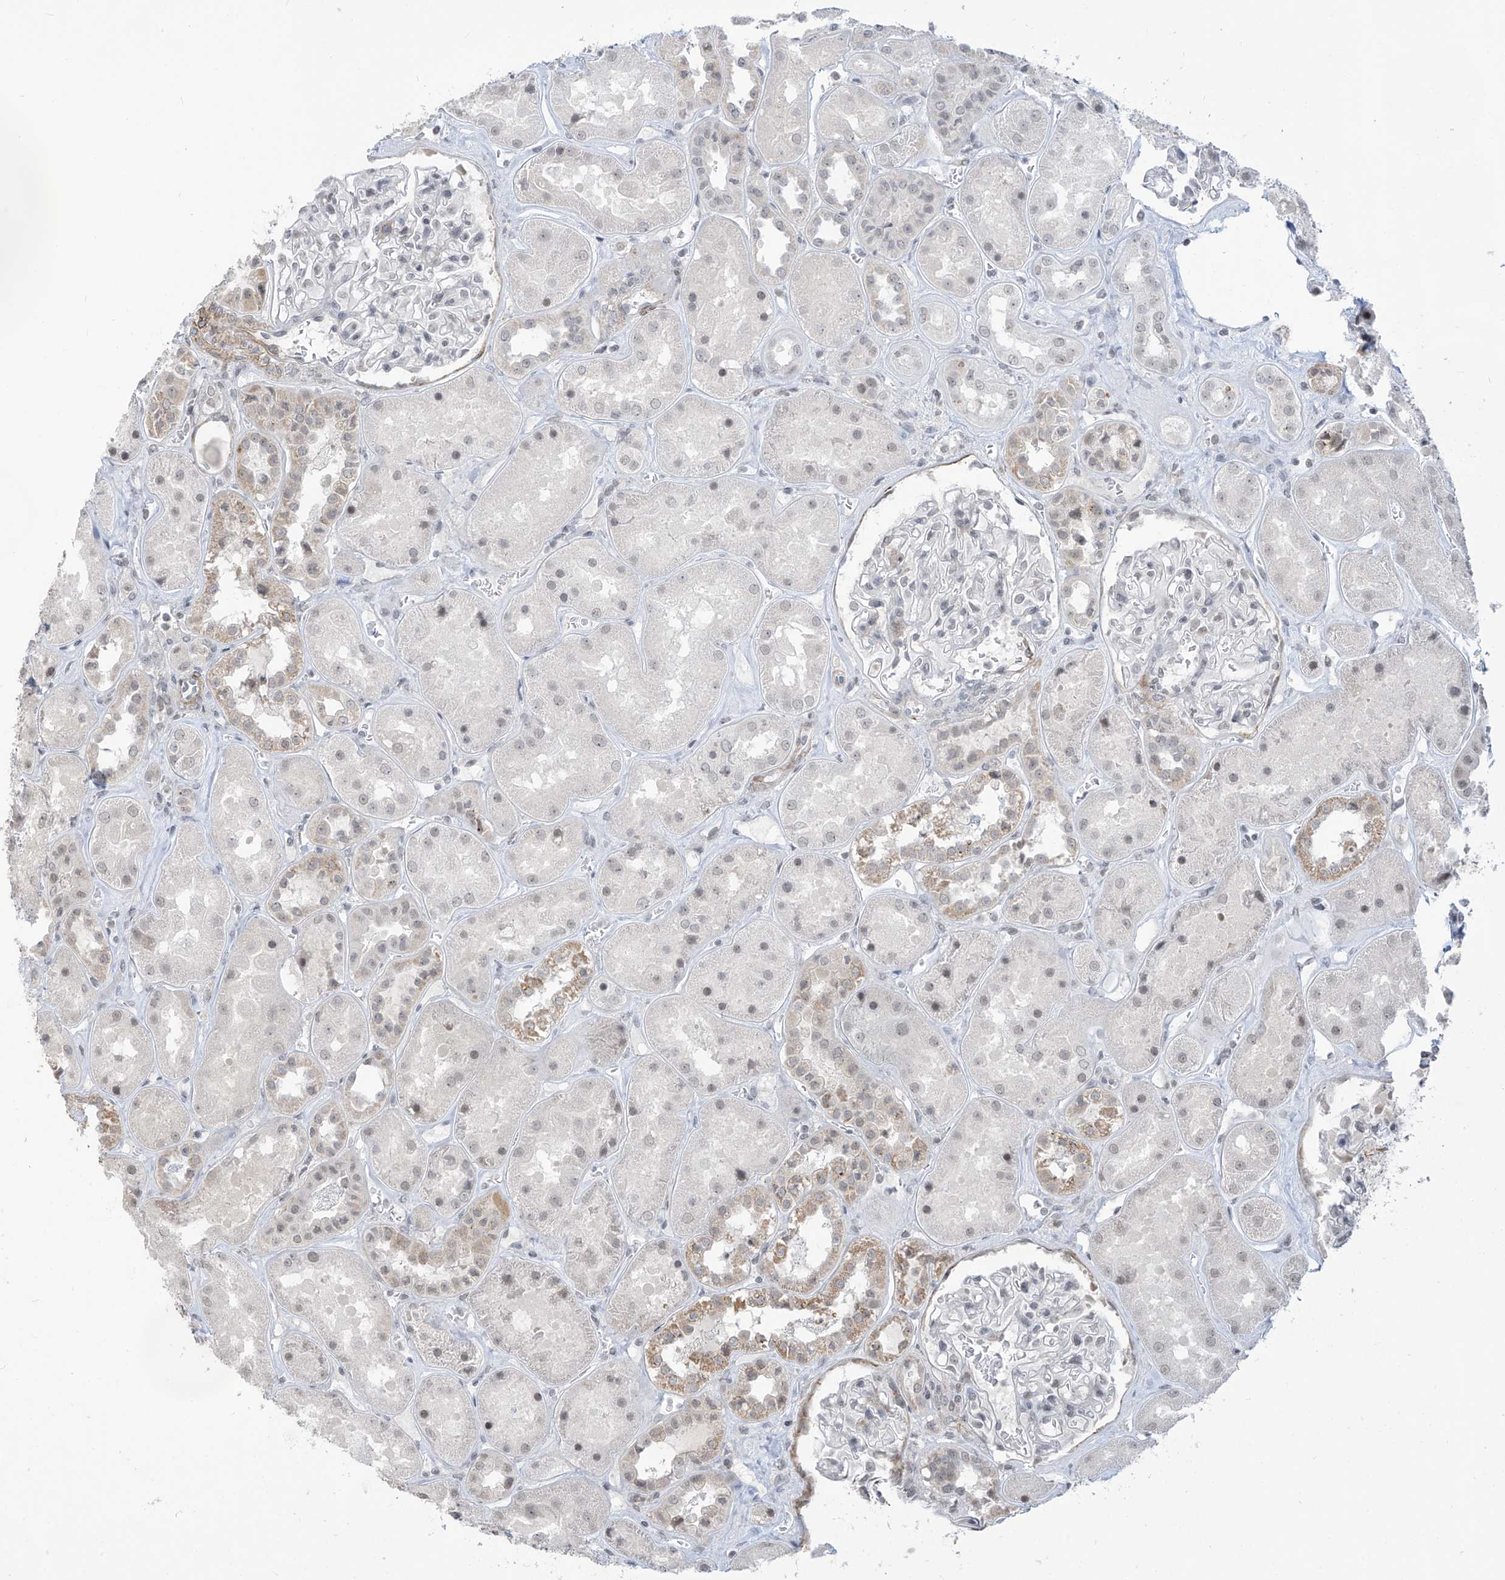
{"staining": {"intensity": "negative", "quantity": "none", "location": "none"}, "tissue": "kidney", "cell_type": "Cells in glomeruli", "image_type": "normal", "snomed": [{"axis": "morphology", "description": "Normal tissue, NOS"}, {"axis": "topography", "description": "Kidney"}], "caption": "A histopathology image of kidney stained for a protein demonstrates no brown staining in cells in glomeruli. Brightfield microscopy of immunohistochemistry (IHC) stained with DAB (3,3'-diaminobenzidine) (brown) and hematoxylin (blue), captured at high magnification.", "gene": "METAP1D", "patient": {"sex": "male", "age": 70}}